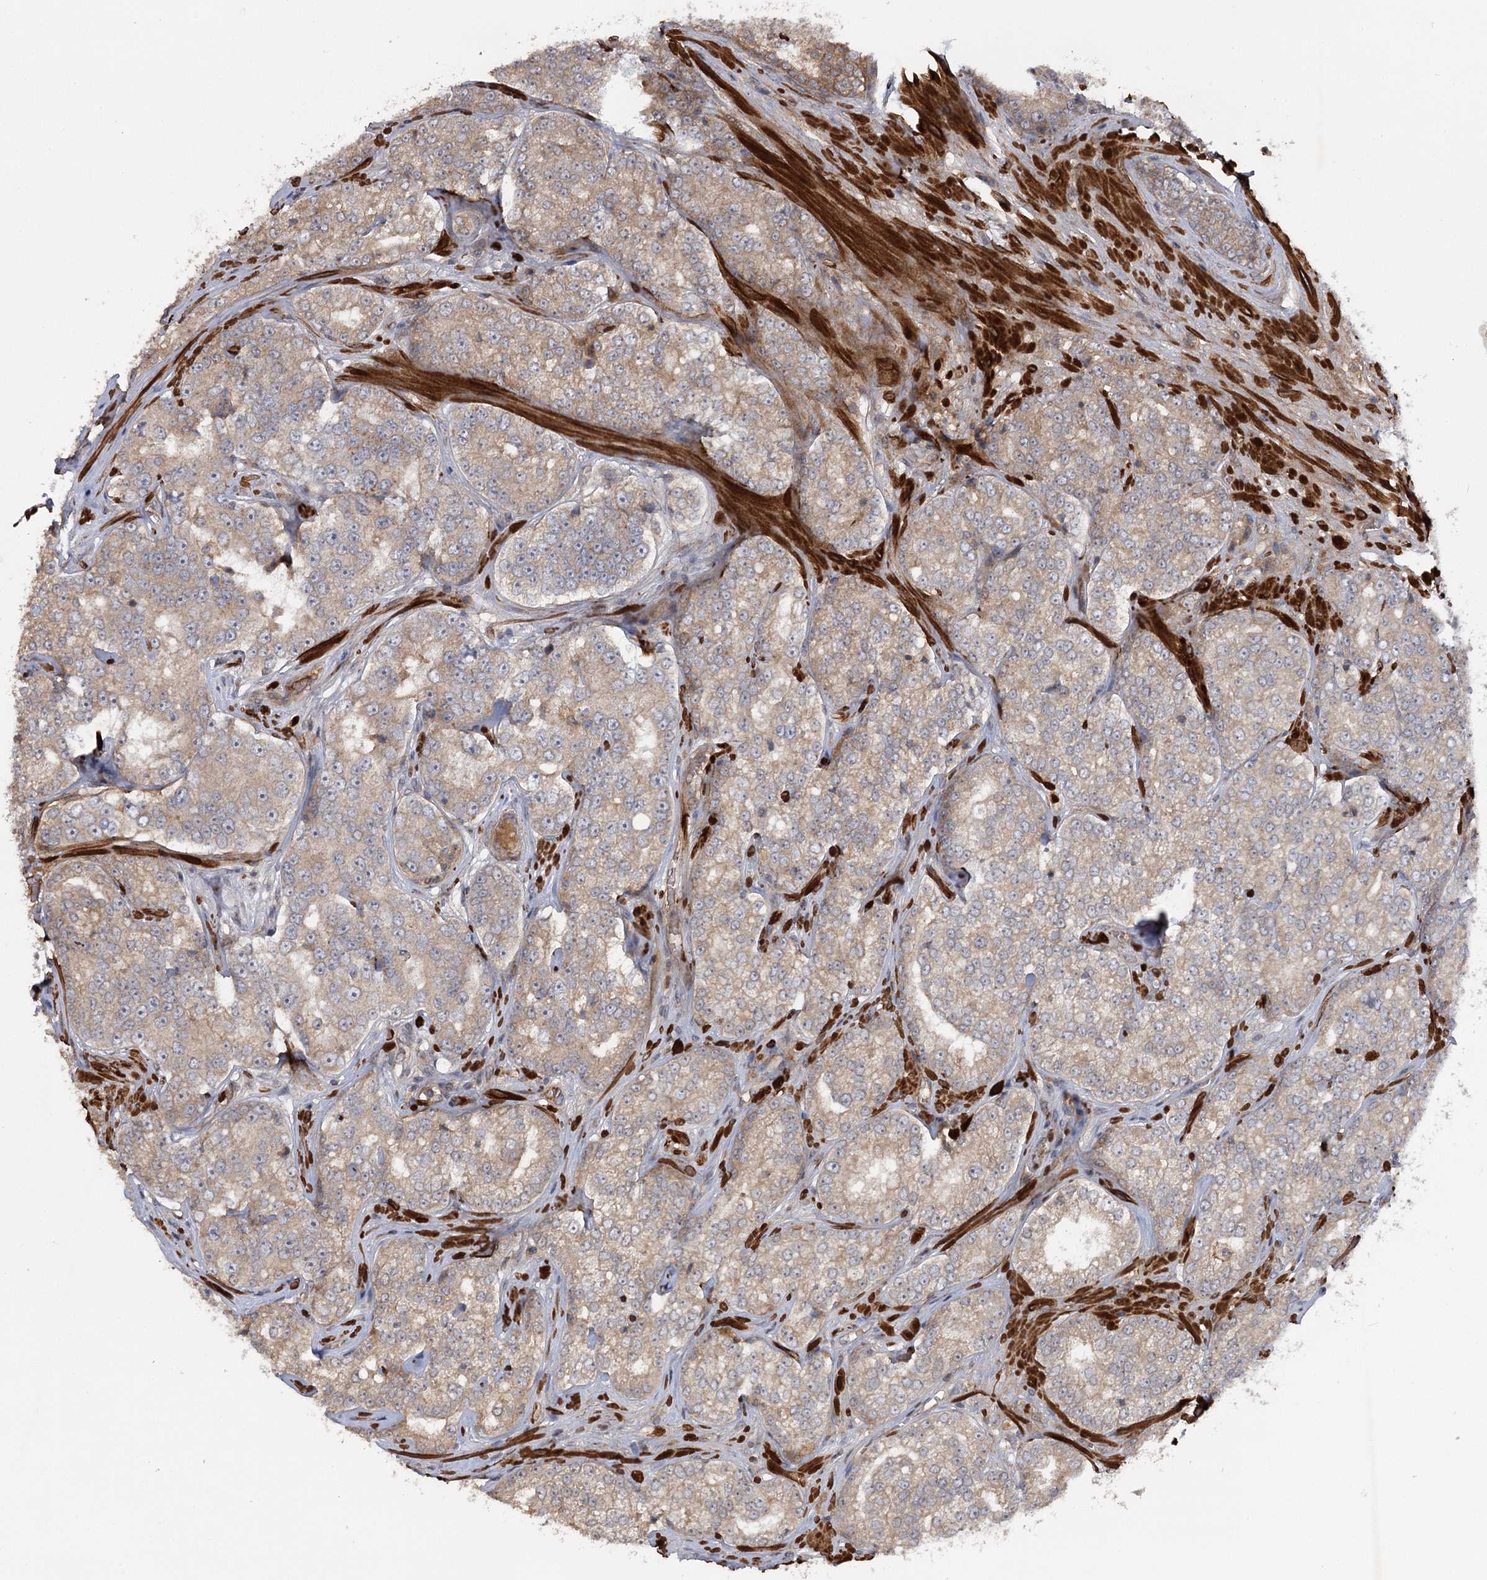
{"staining": {"intensity": "weak", "quantity": ">75%", "location": "cytoplasmic/membranous"}, "tissue": "prostate cancer", "cell_type": "Tumor cells", "image_type": "cancer", "snomed": [{"axis": "morphology", "description": "Normal tissue, NOS"}, {"axis": "morphology", "description": "Adenocarcinoma, High grade"}, {"axis": "topography", "description": "Prostate"}], "caption": "High-power microscopy captured an immunohistochemistry histopathology image of high-grade adenocarcinoma (prostate), revealing weak cytoplasmic/membranous expression in approximately >75% of tumor cells.", "gene": "KCNN2", "patient": {"sex": "male", "age": 83}}